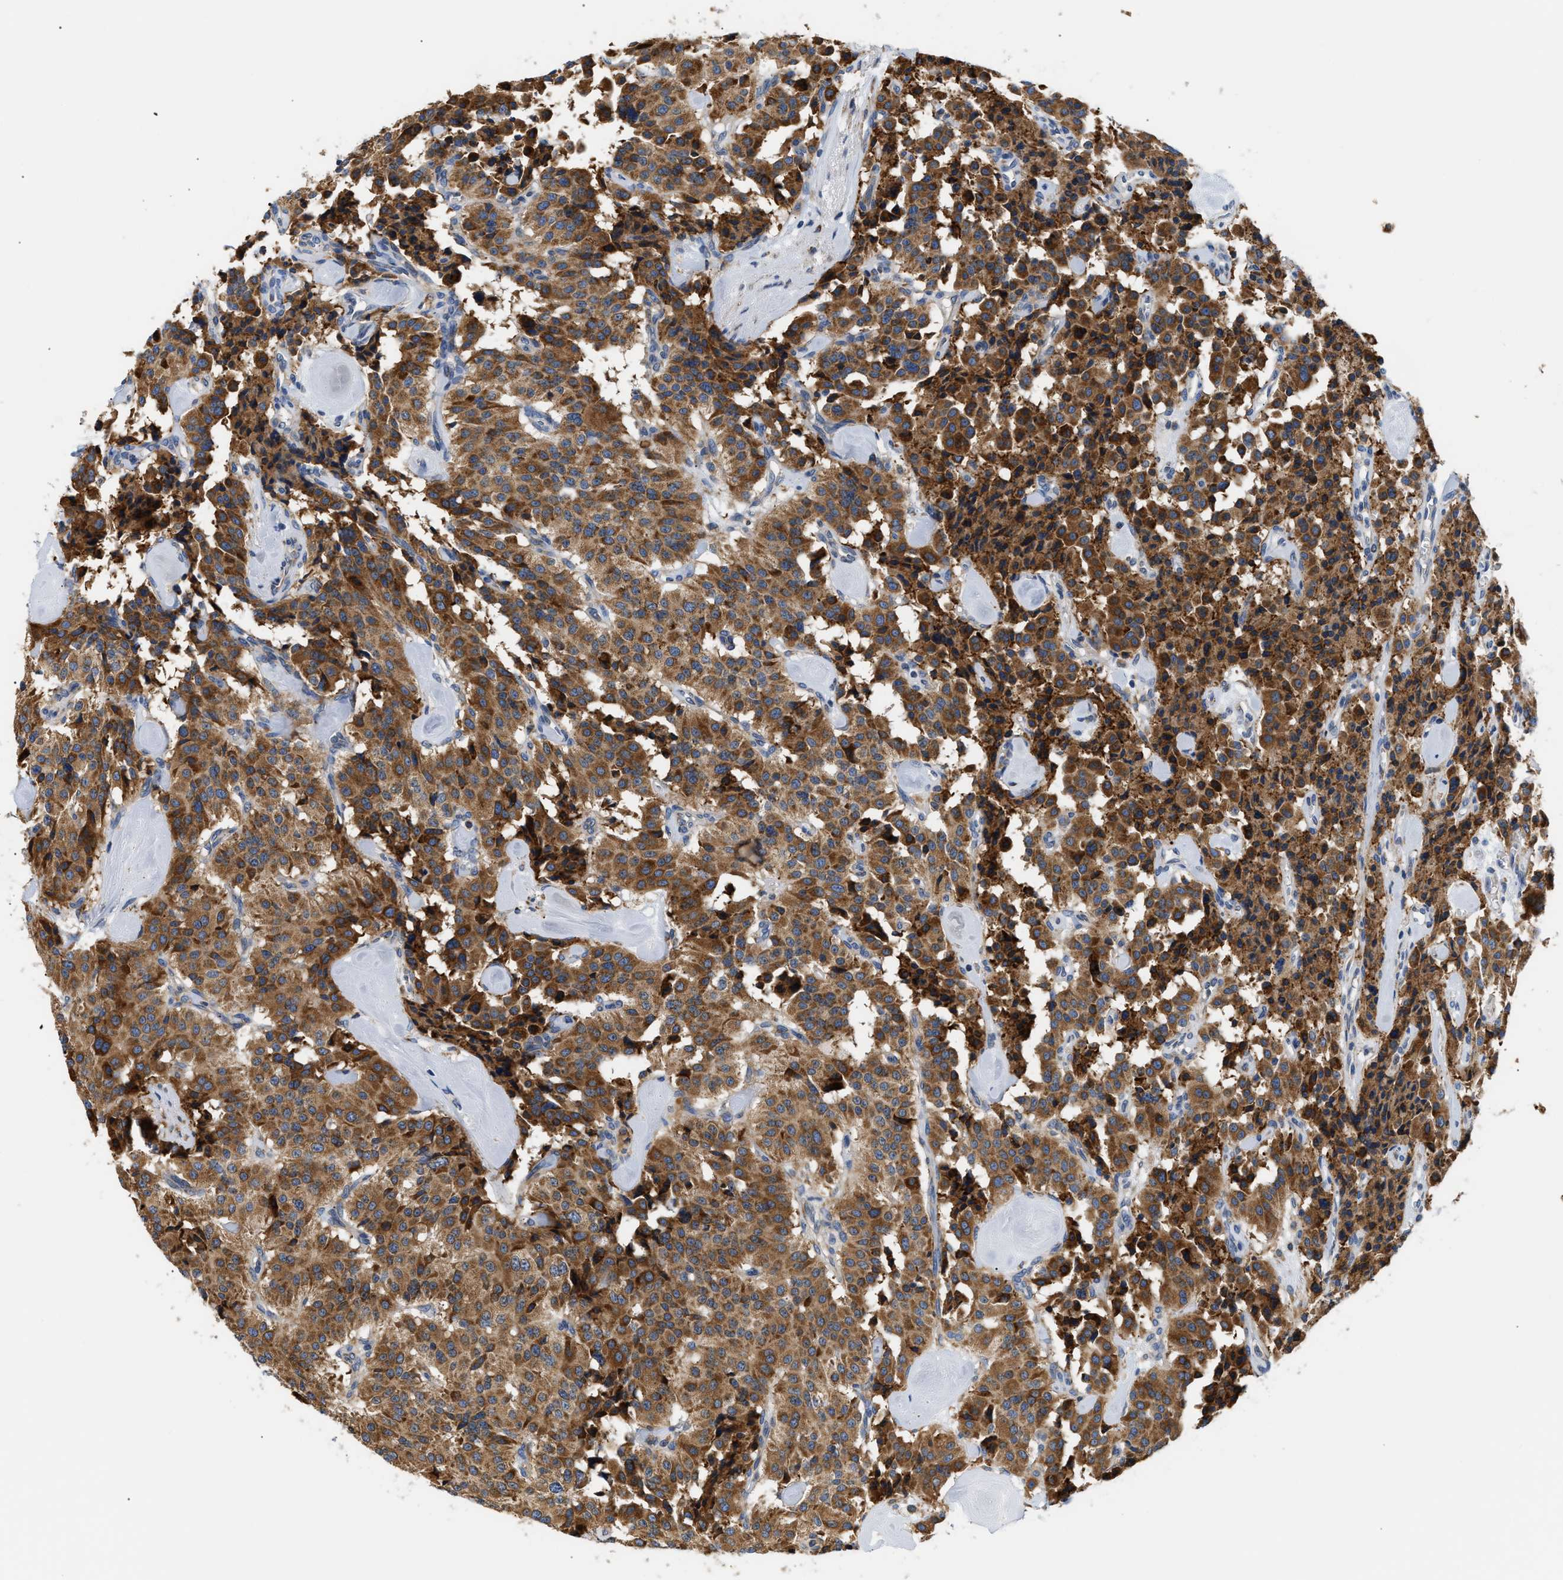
{"staining": {"intensity": "strong", "quantity": ">75%", "location": "cytoplasmic/membranous"}, "tissue": "carcinoid", "cell_type": "Tumor cells", "image_type": "cancer", "snomed": [{"axis": "morphology", "description": "Carcinoid, malignant, NOS"}, {"axis": "topography", "description": "Lung"}], "caption": "About >75% of tumor cells in human carcinoid exhibit strong cytoplasmic/membranous protein positivity as visualized by brown immunohistochemical staining.", "gene": "HDHD3", "patient": {"sex": "male", "age": 30}}